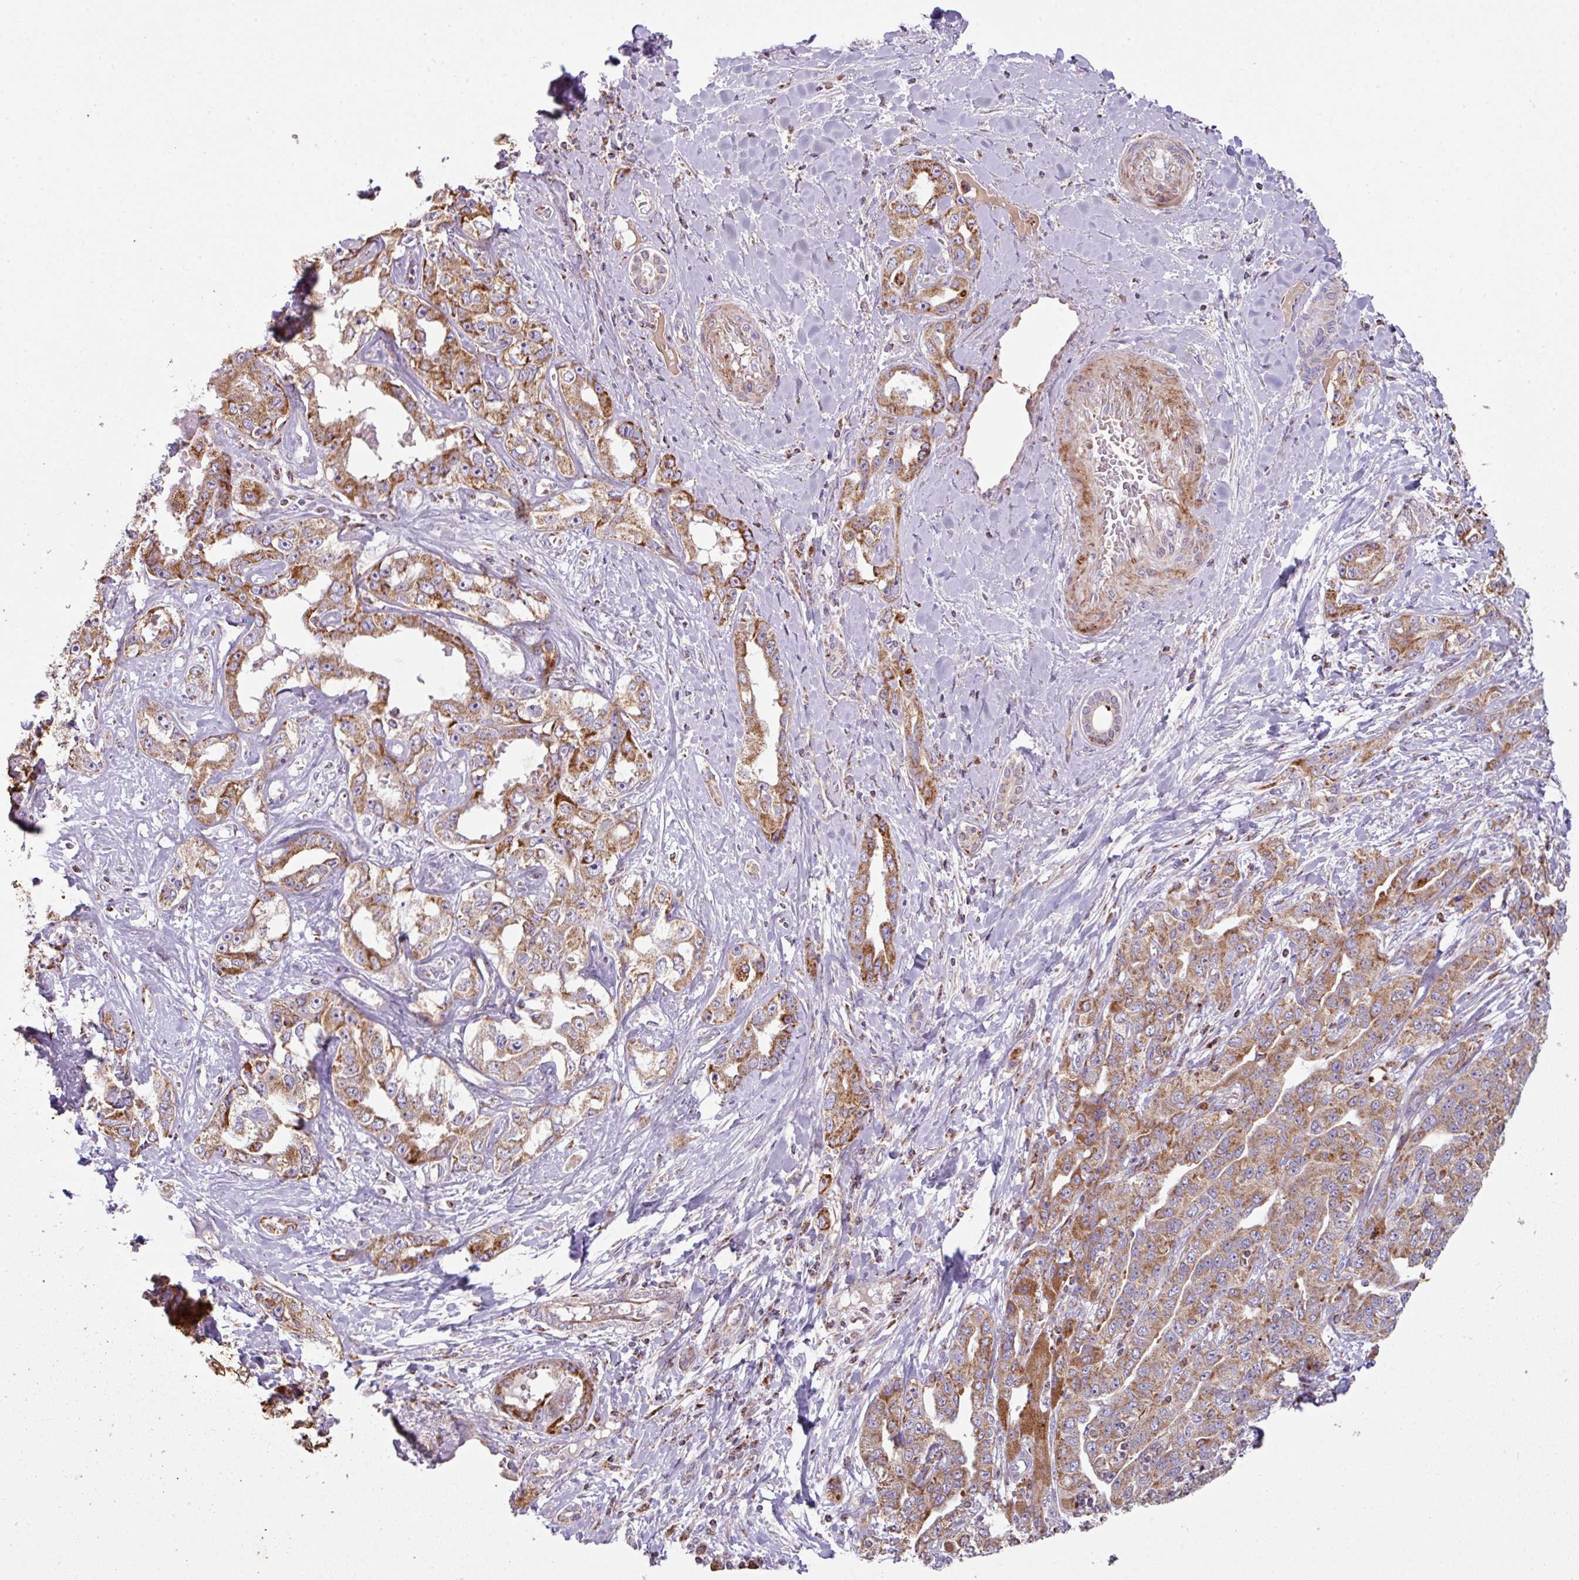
{"staining": {"intensity": "moderate", "quantity": ">75%", "location": "cytoplasmic/membranous"}, "tissue": "liver cancer", "cell_type": "Tumor cells", "image_type": "cancer", "snomed": [{"axis": "morphology", "description": "Cholangiocarcinoma"}, {"axis": "topography", "description": "Liver"}], "caption": "Human liver cancer stained with a brown dye displays moderate cytoplasmic/membranous positive staining in about >75% of tumor cells.", "gene": "SQOR", "patient": {"sex": "male", "age": 59}}